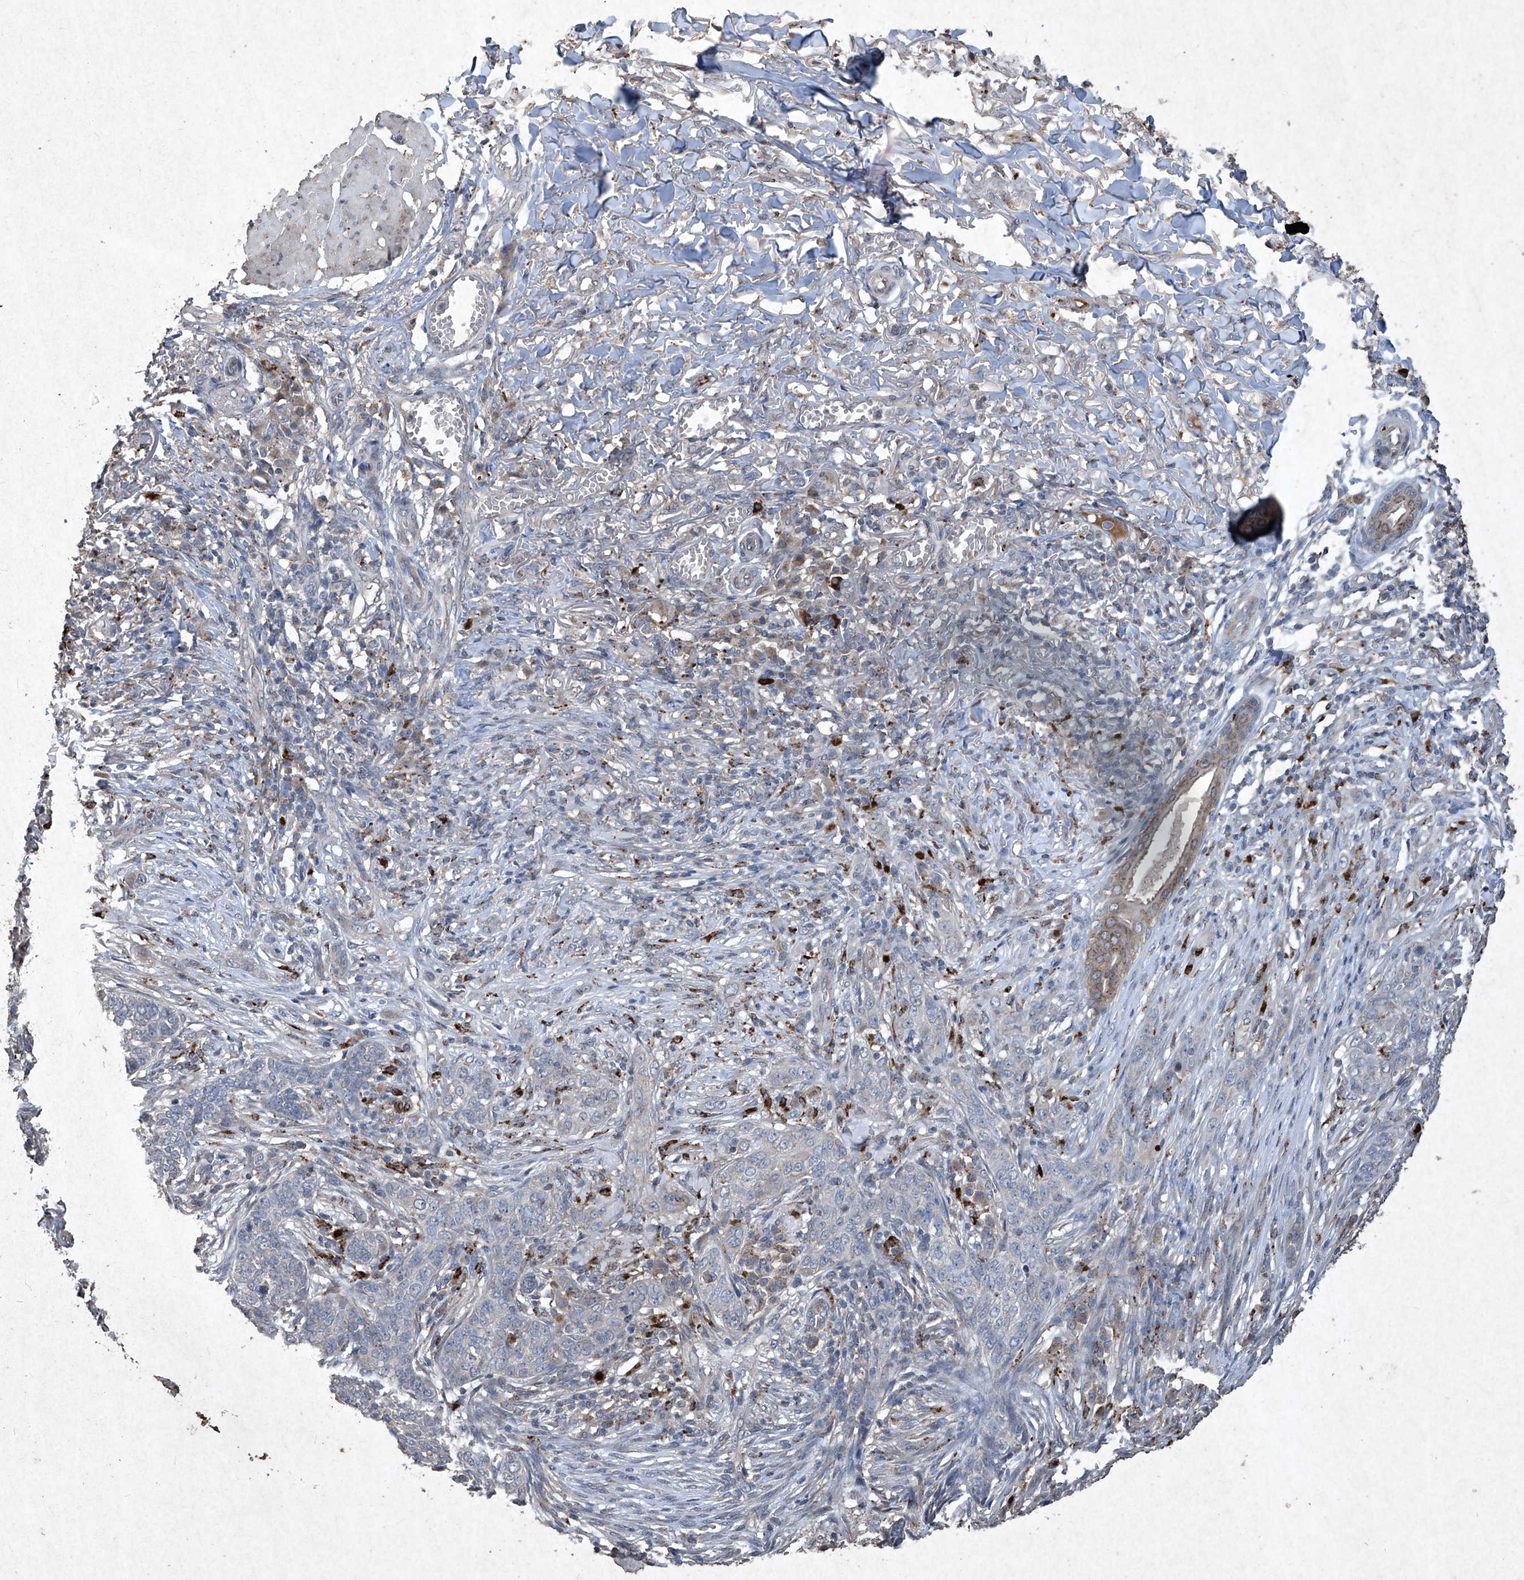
{"staining": {"intensity": "negative", "quantity": "none", "location": "none"}, "tissue": "skin cancer", "cell_type": "Tumor cells", "image_type": "cancer", "snomed": [{"axis": "morphology", "description": "Basal cell carcinoma"}, {"axis": "topography", "description": "Skin"}], "caption": "Basal cell carcinoma (skin) was stained to show a protein in brown. There is no significant expression in tumor cells.", "gene": "MED16", "patient": {"sex": "male", "age": 85}}